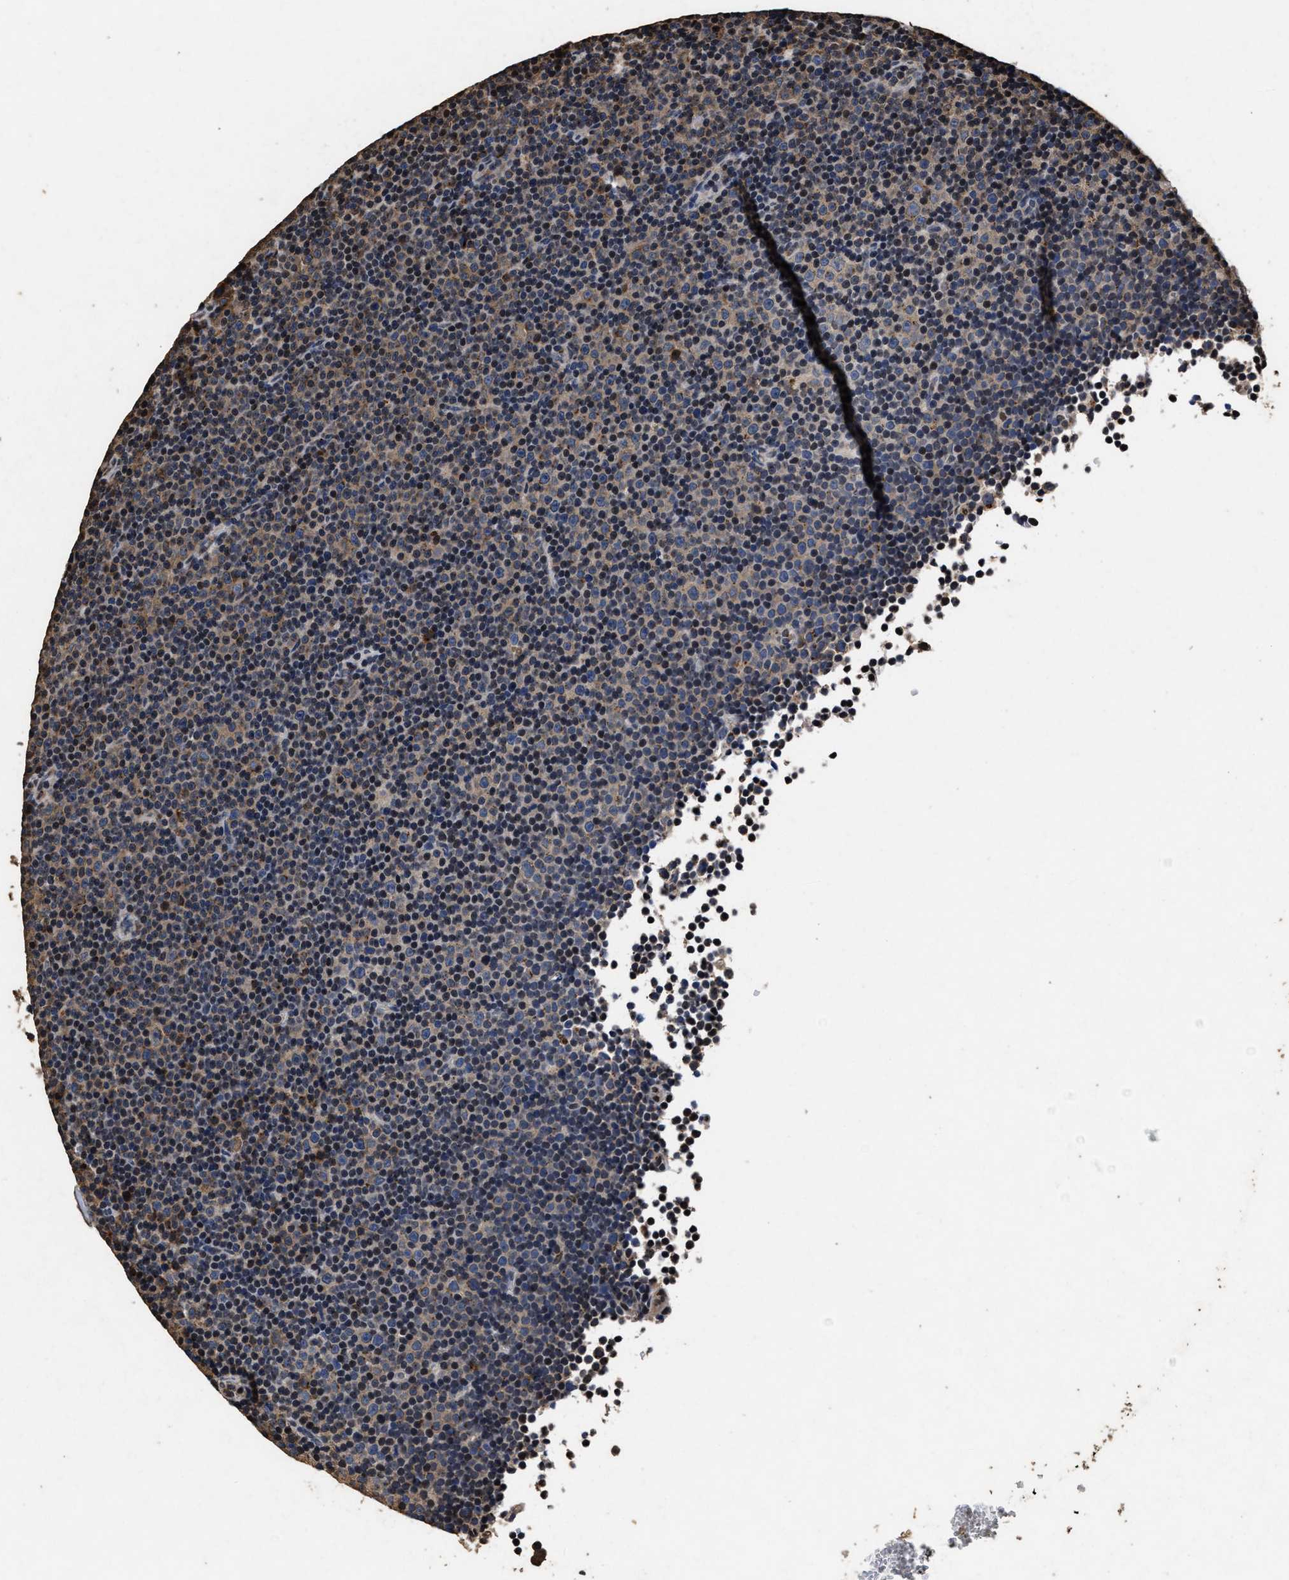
{"staining": {"intensity": "weak", "quantity": "<25%", "location": "cytoplasmic/membranous"}, "tissue": "lymphoma", "cell_type": "Tumor cells", "image_type": "cancer", "snomed": [{"axis": "morphology", "description": "Malignant lymphoma, non-Hodgkin's type, Low grade"}, {"axis": "topography", "description": "Lymph node"}], "caption": "Malignant lymphoma, non-Hodgkin's type (low-grade) stained for a protein using immunohistochemistry displays no staining tumor cells.", "gene": "TPST2", "patient": {"sex": "female", "age": 67}}